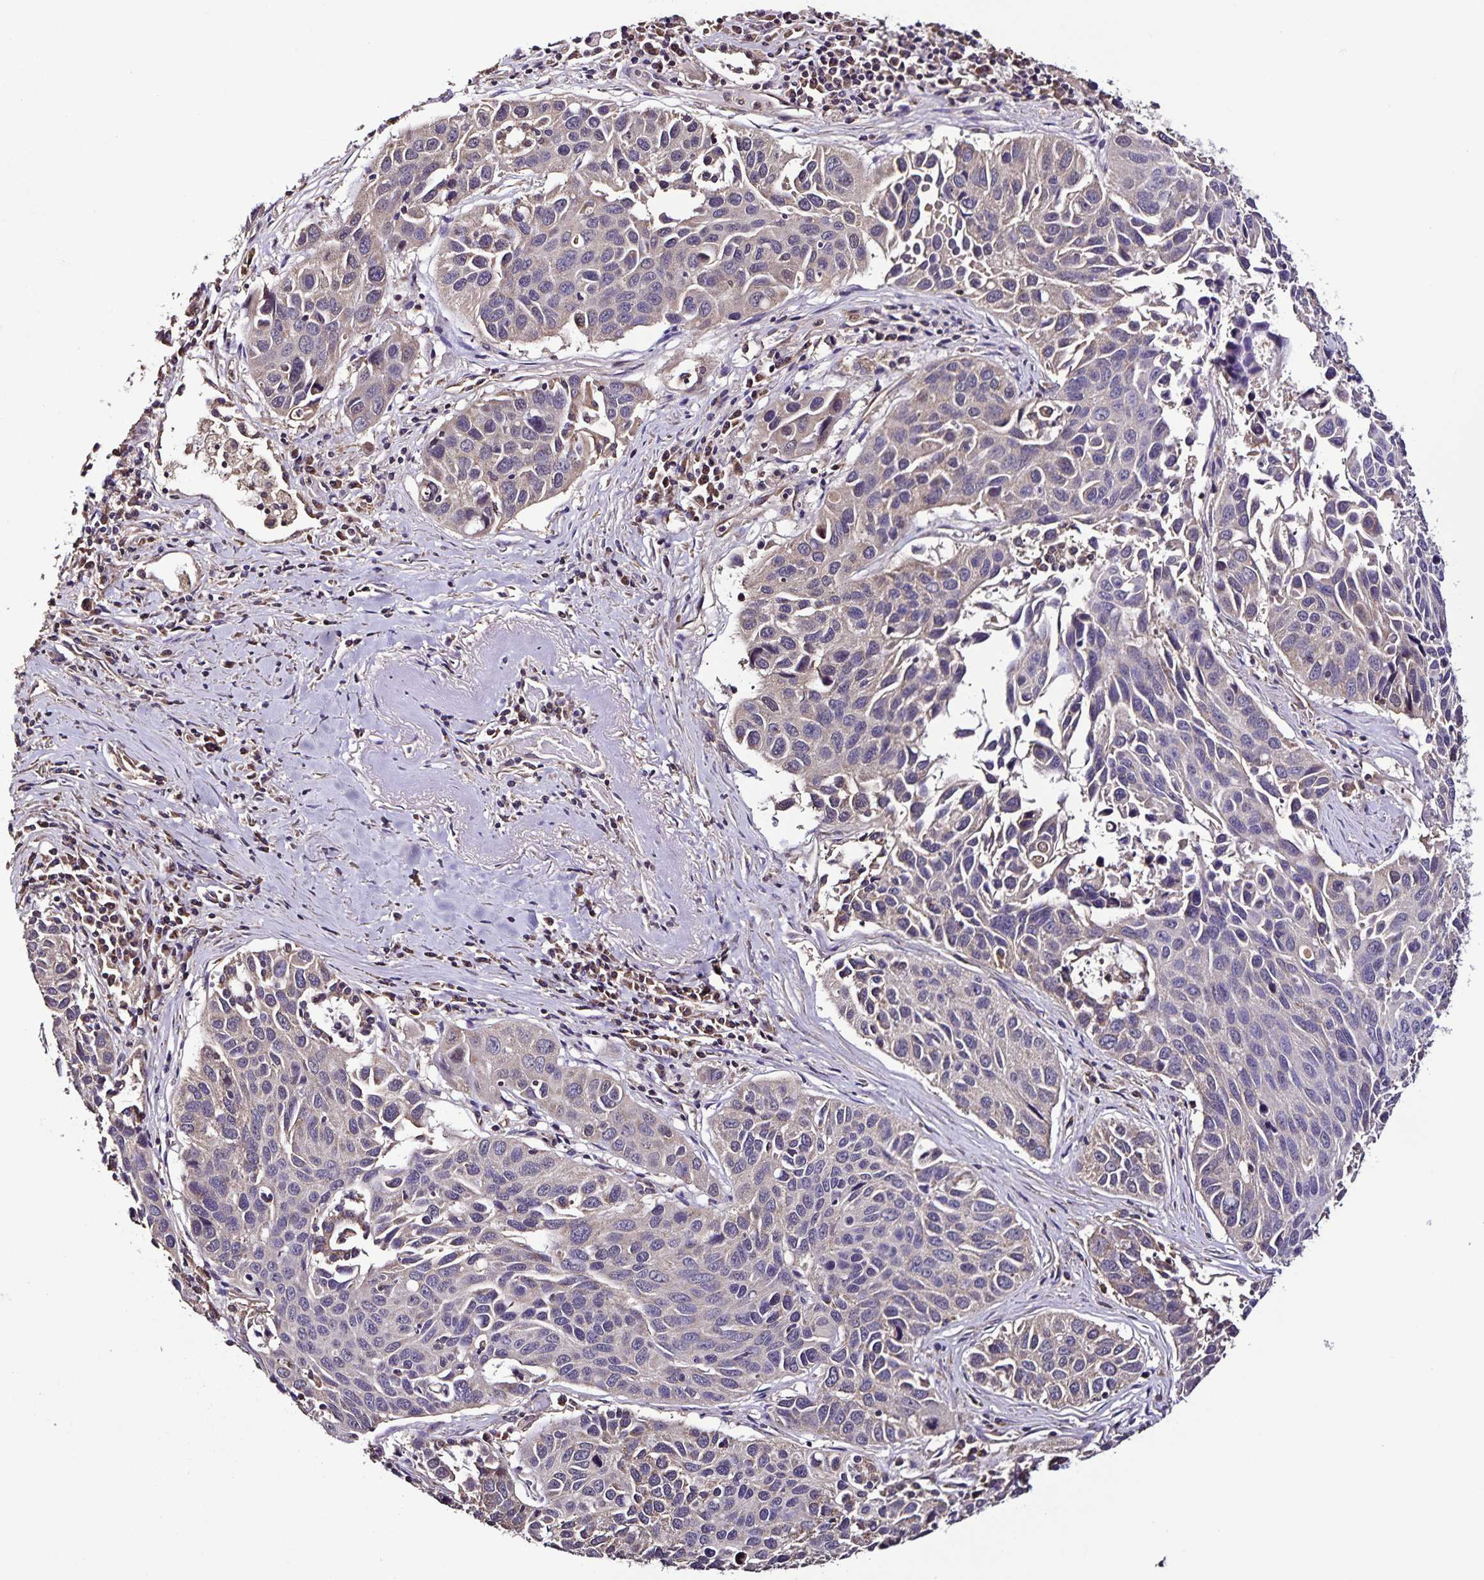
{"staining": {"intensity": "negative", "quantity": "none", "location": "none"}, "tissue": "lung cancer", "cell_type": "Tumor cells", "image_type": "cancer", "snomed": [{"axis": "morphology", "description": "Squamous cell carcinoma, NOS"}, {"axis": "topography", "description": "Lung"}], "caption": "Immunohistochemistry (IHC) histopathology image of squamous cell carcinoma (lung) stained for a protein (brown), which demonstrates no staining in tumor cells. Brightfield microscopy of immunohistochemistry stained with DAB (brown) and hematoxylin (blue), captured at high magnification.", "gene": "MAN1A1", "patient": {"sex": "female", "age": 61}}